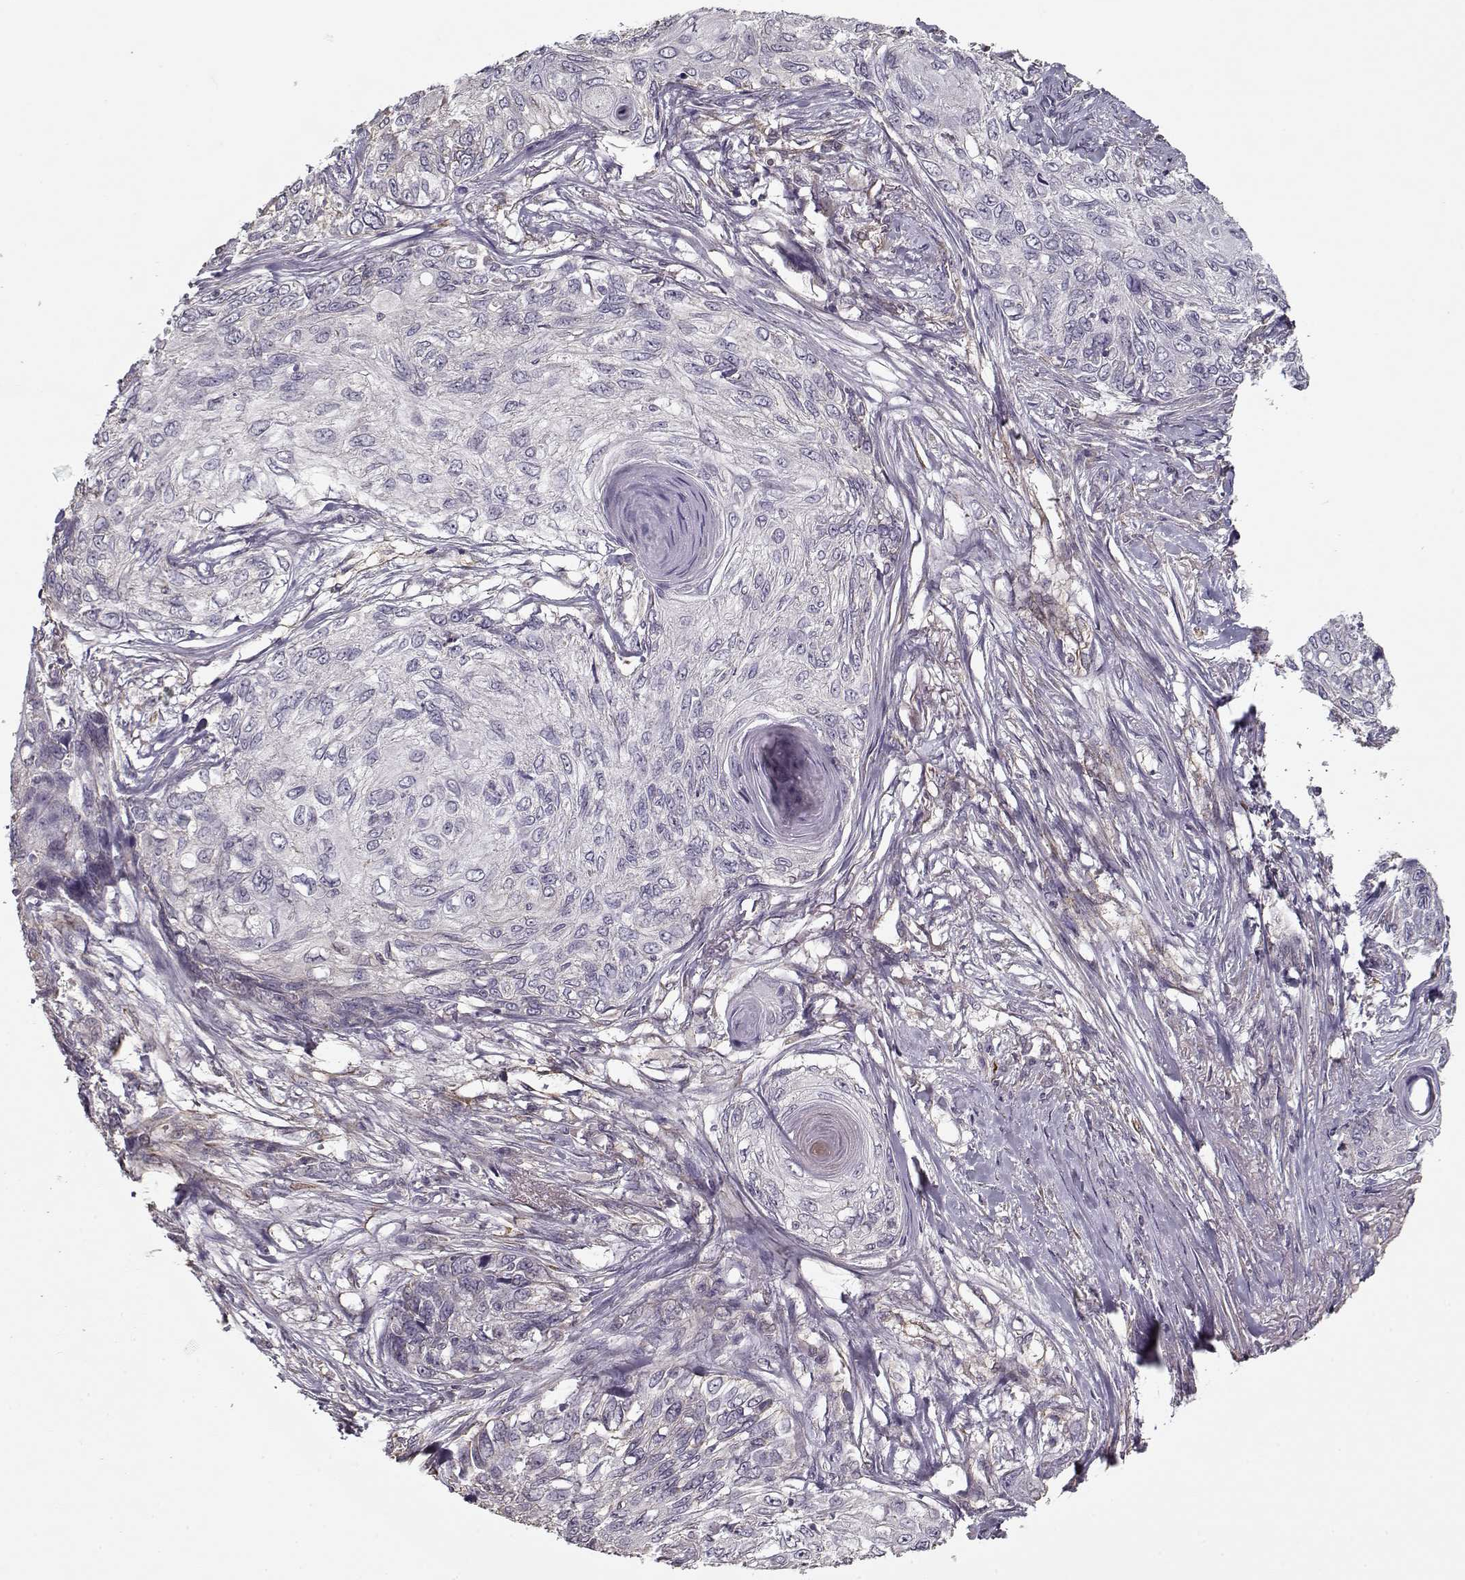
{"staining": {"intensity": "negative", "quantity": "none", "location": "none"}, "tissue": "skin cancer", "cell_type": "Tumor cells", "image_type": "cancer", "snomed": [{"axis": "morphology", "description": "Squamous cell carcinoma, NOS"}, {"axis": "topography", "description": "Skin"}], "caption": "Tumor cells show no significant staining in skin squamous cell carcinoma.", "gene": "LAMA2", "patient": {"sex": "male", "age": 92}}